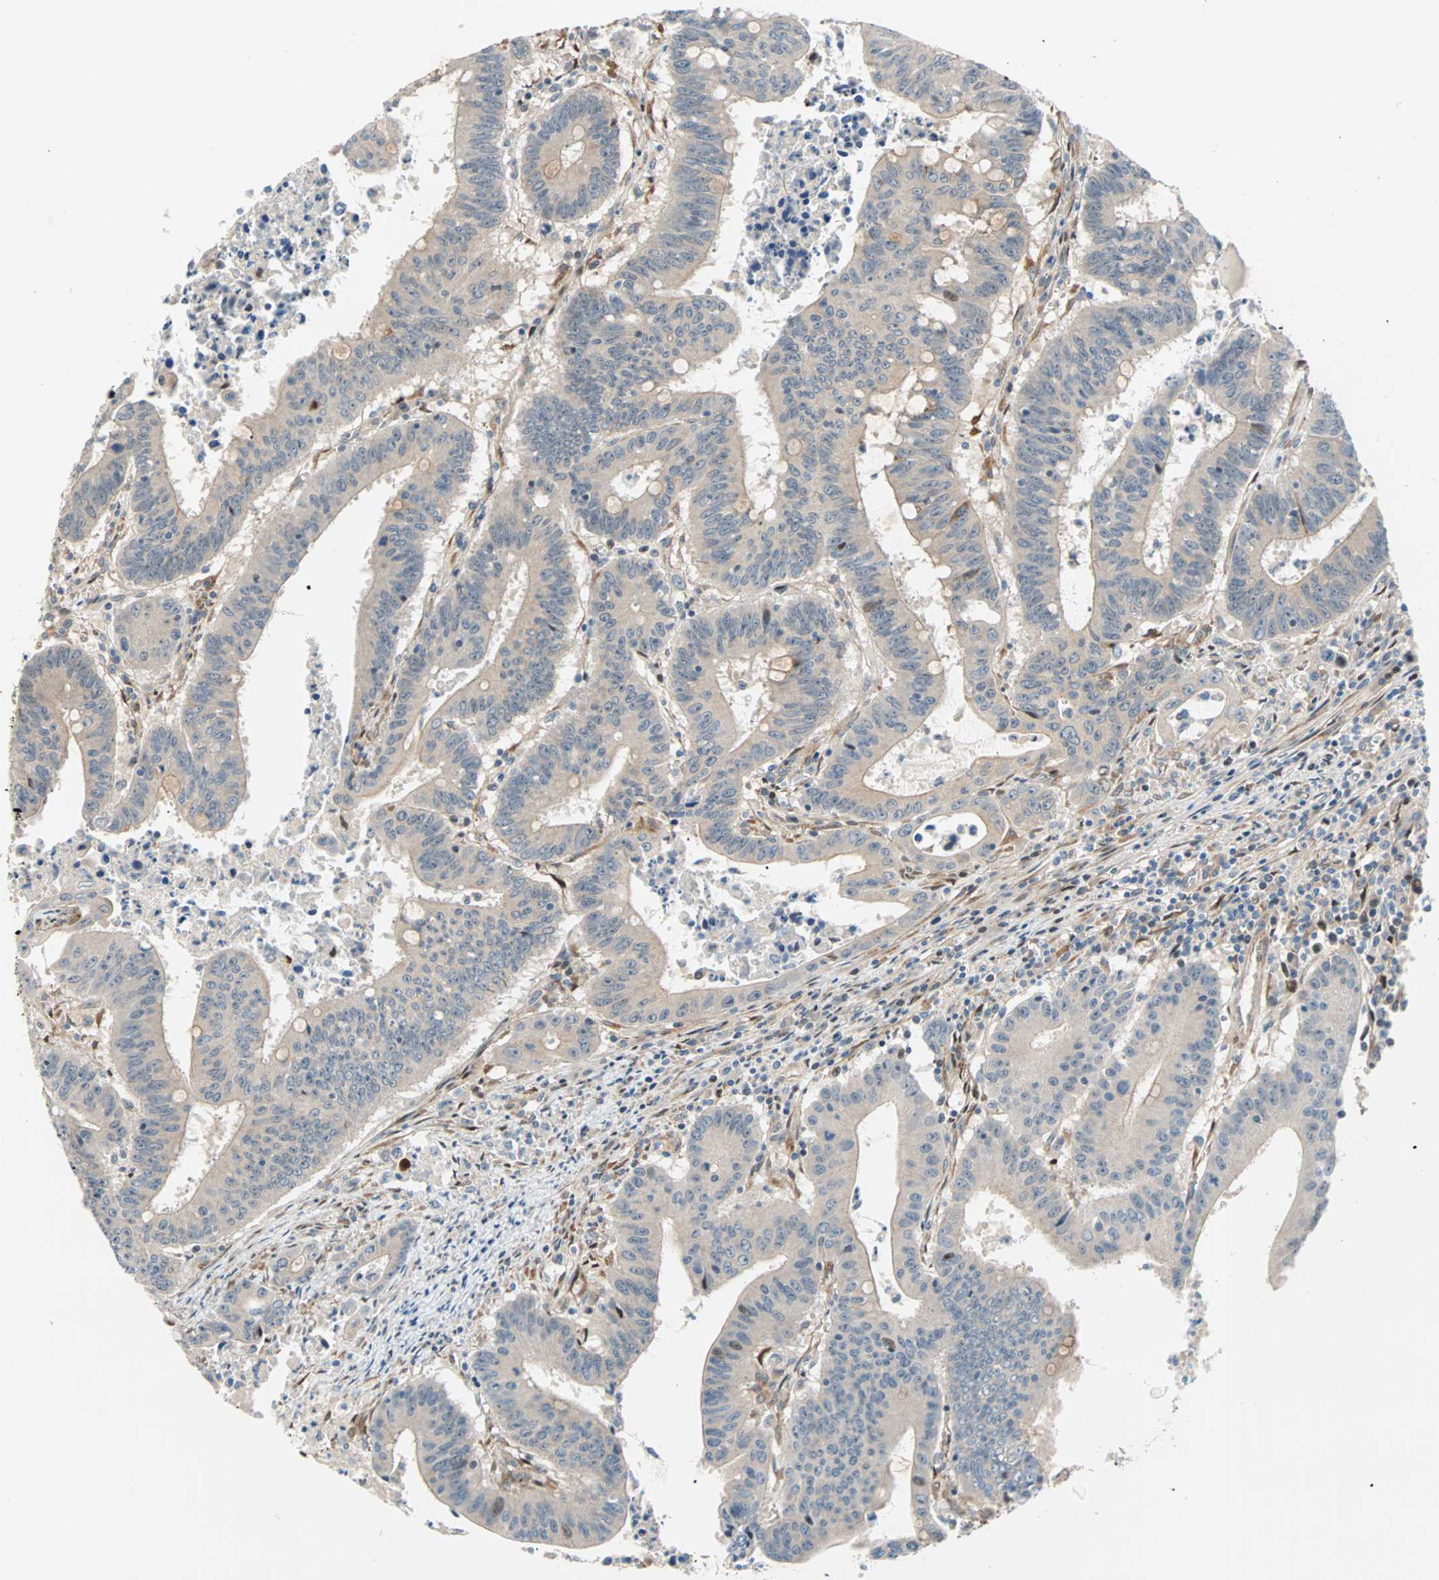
{"staining": {"intensity": "weak", "quantity": ">75%", "location": "cytoplasmic/membranous"}, "tissue": "colorectal cancer", "cell_type": "Tumor cells", "image_type": "cancer", "snomed": [{"axis": "morphology", "description": "Adenocarcinoma, NOS"}, {"axis": "topography", "description": "Colon"}], "caption": "Human colorectal cancer (adenocarcinoma) stained with a protein marker shows weak staining in tumor cells.", "gene": "HECW1", "patient": {"sex": "male", "age": 45}}